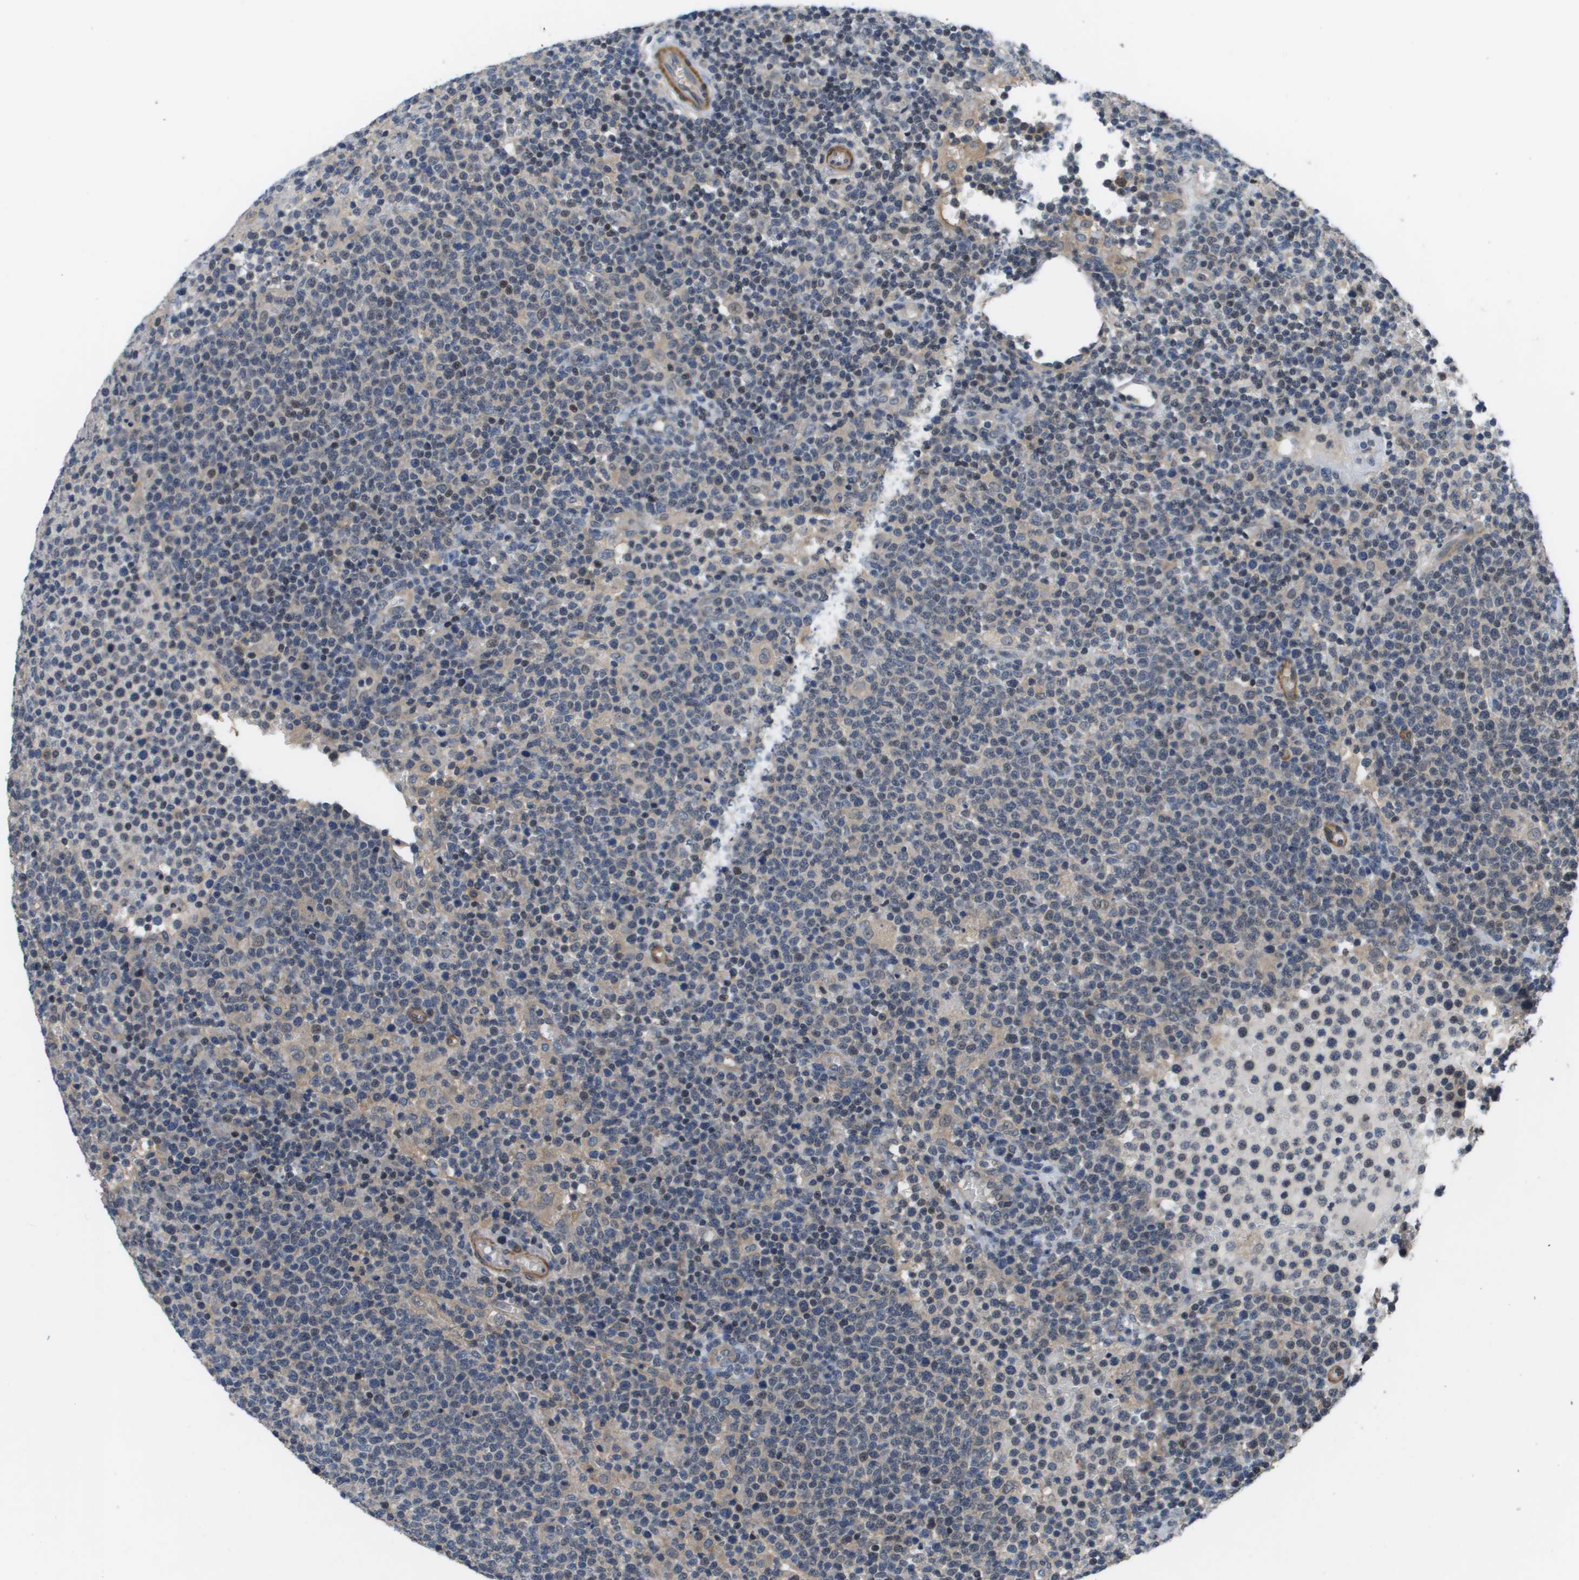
{"staining": {"intensity": "weak", "quantity": "<25%", "location": "cytoplasmic/membranous"}, "tissue": "lymphoma", "cell_type": "Tumor cells", "image_type": "cancer", "snomed": [{"axis": "morphology", "description": "Malignant lymphoma, non-Hodgkin's type, High grade"}, {"axis": "topography", "description": "Lymph node"}], "caption": "High-grade malignant lymphoma, non-Hodgkin's type was stained to show a protein in brown. There is no significant positivity in tumor cells. (Immunohistochemistry, brightfield microscopy, high magnification).", "gene": "ENPP5", "patient": {"sex": "male", "age": 61}}